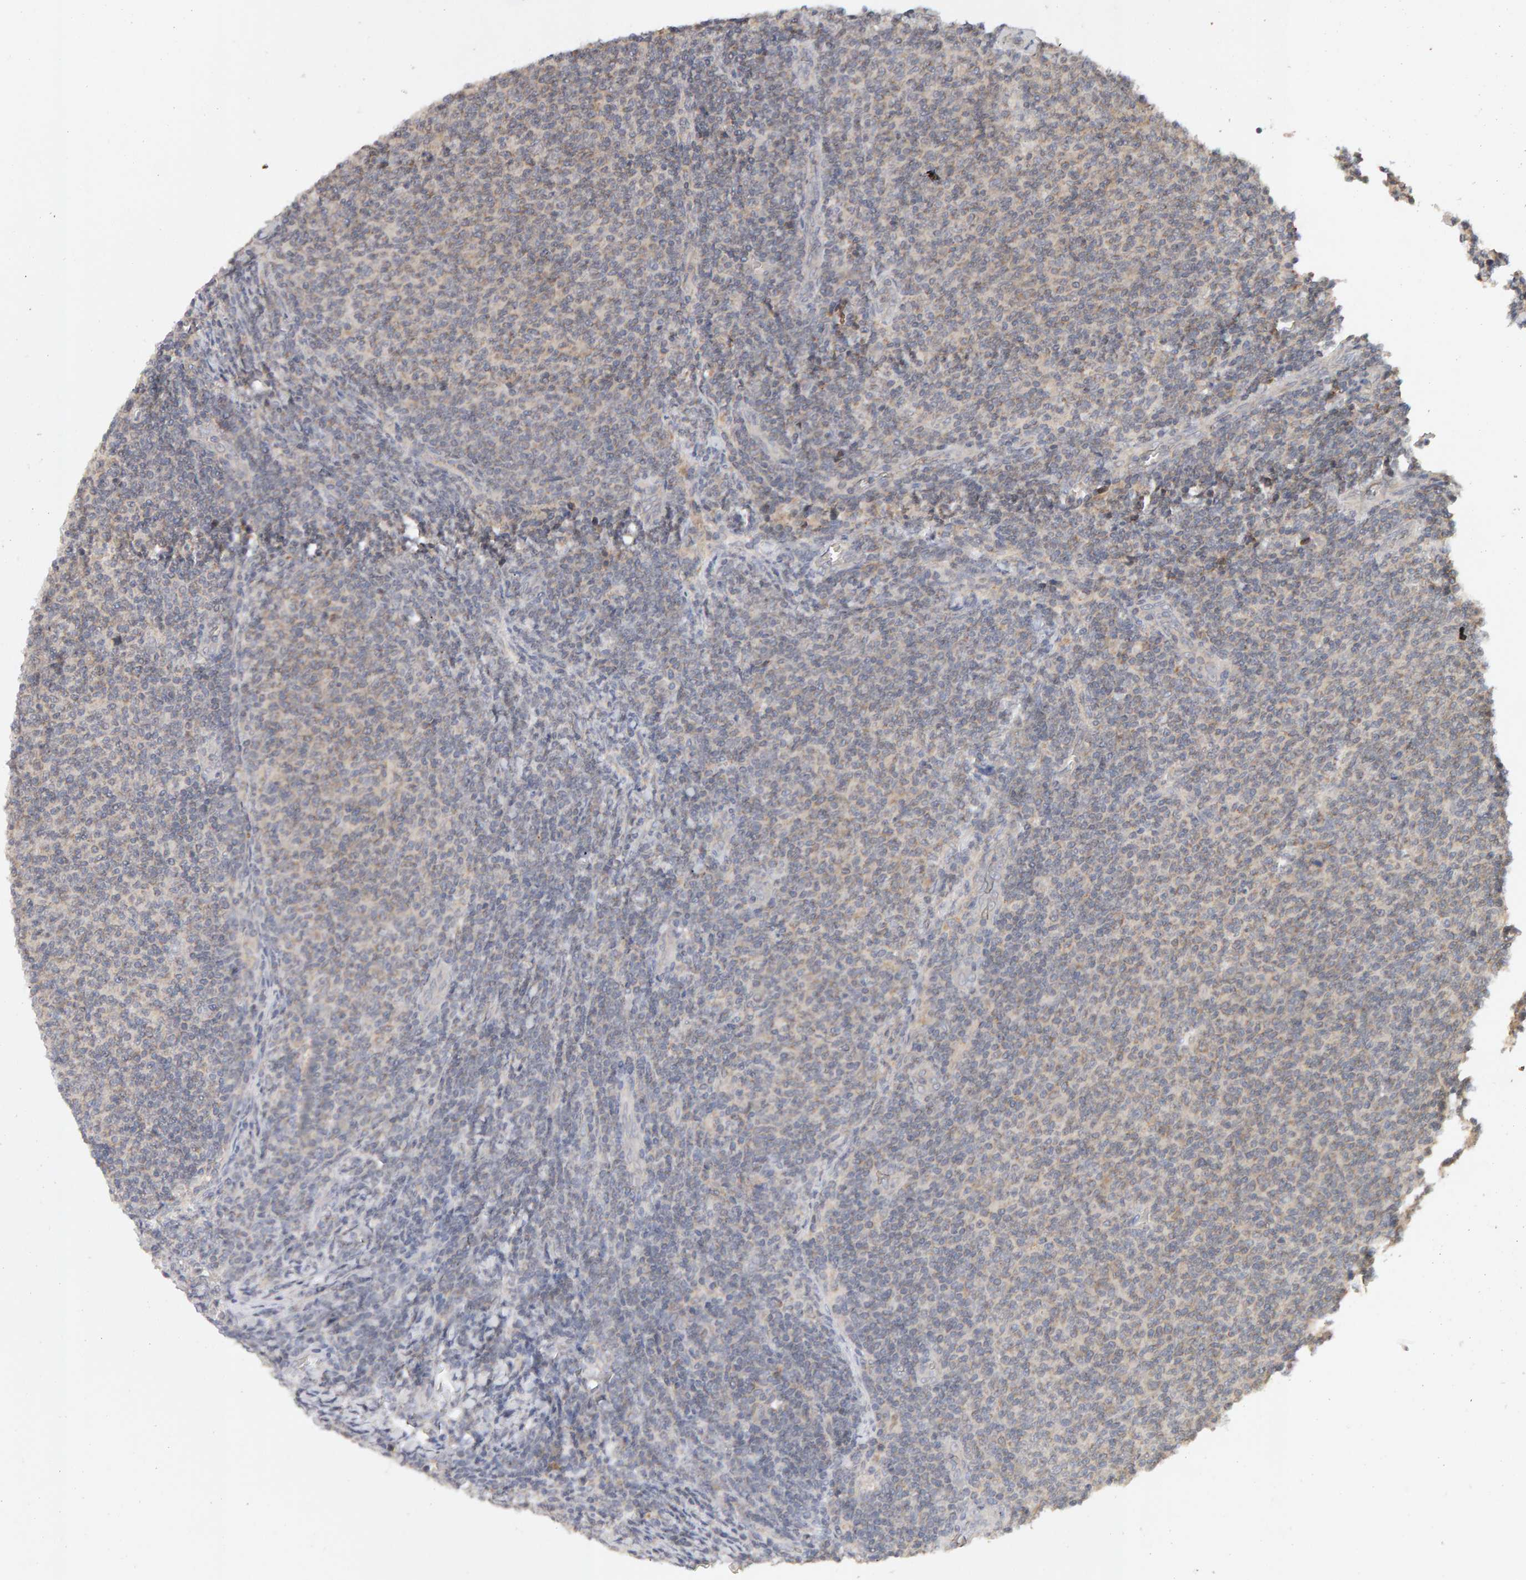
{"staining": {"intensity": "negative", "quantity": "none", "location": "none"}, "tissue": "lymphoma", "cell_type": "Tumor cells", "image_type": "cancer", "snomed": [{"axis": "morphology", "description": "Malignant lymphoma, non-Hodgkin's type, Low grade"}, {"axis": "topography", "description": "Lymph node"}], "caption": "Lymphoma stained for a protein using immunohistochemistry exhibits no positivity tumor cells.", "gene": "DNAJC7", "patient": {"sex": "male", "age": 66}}